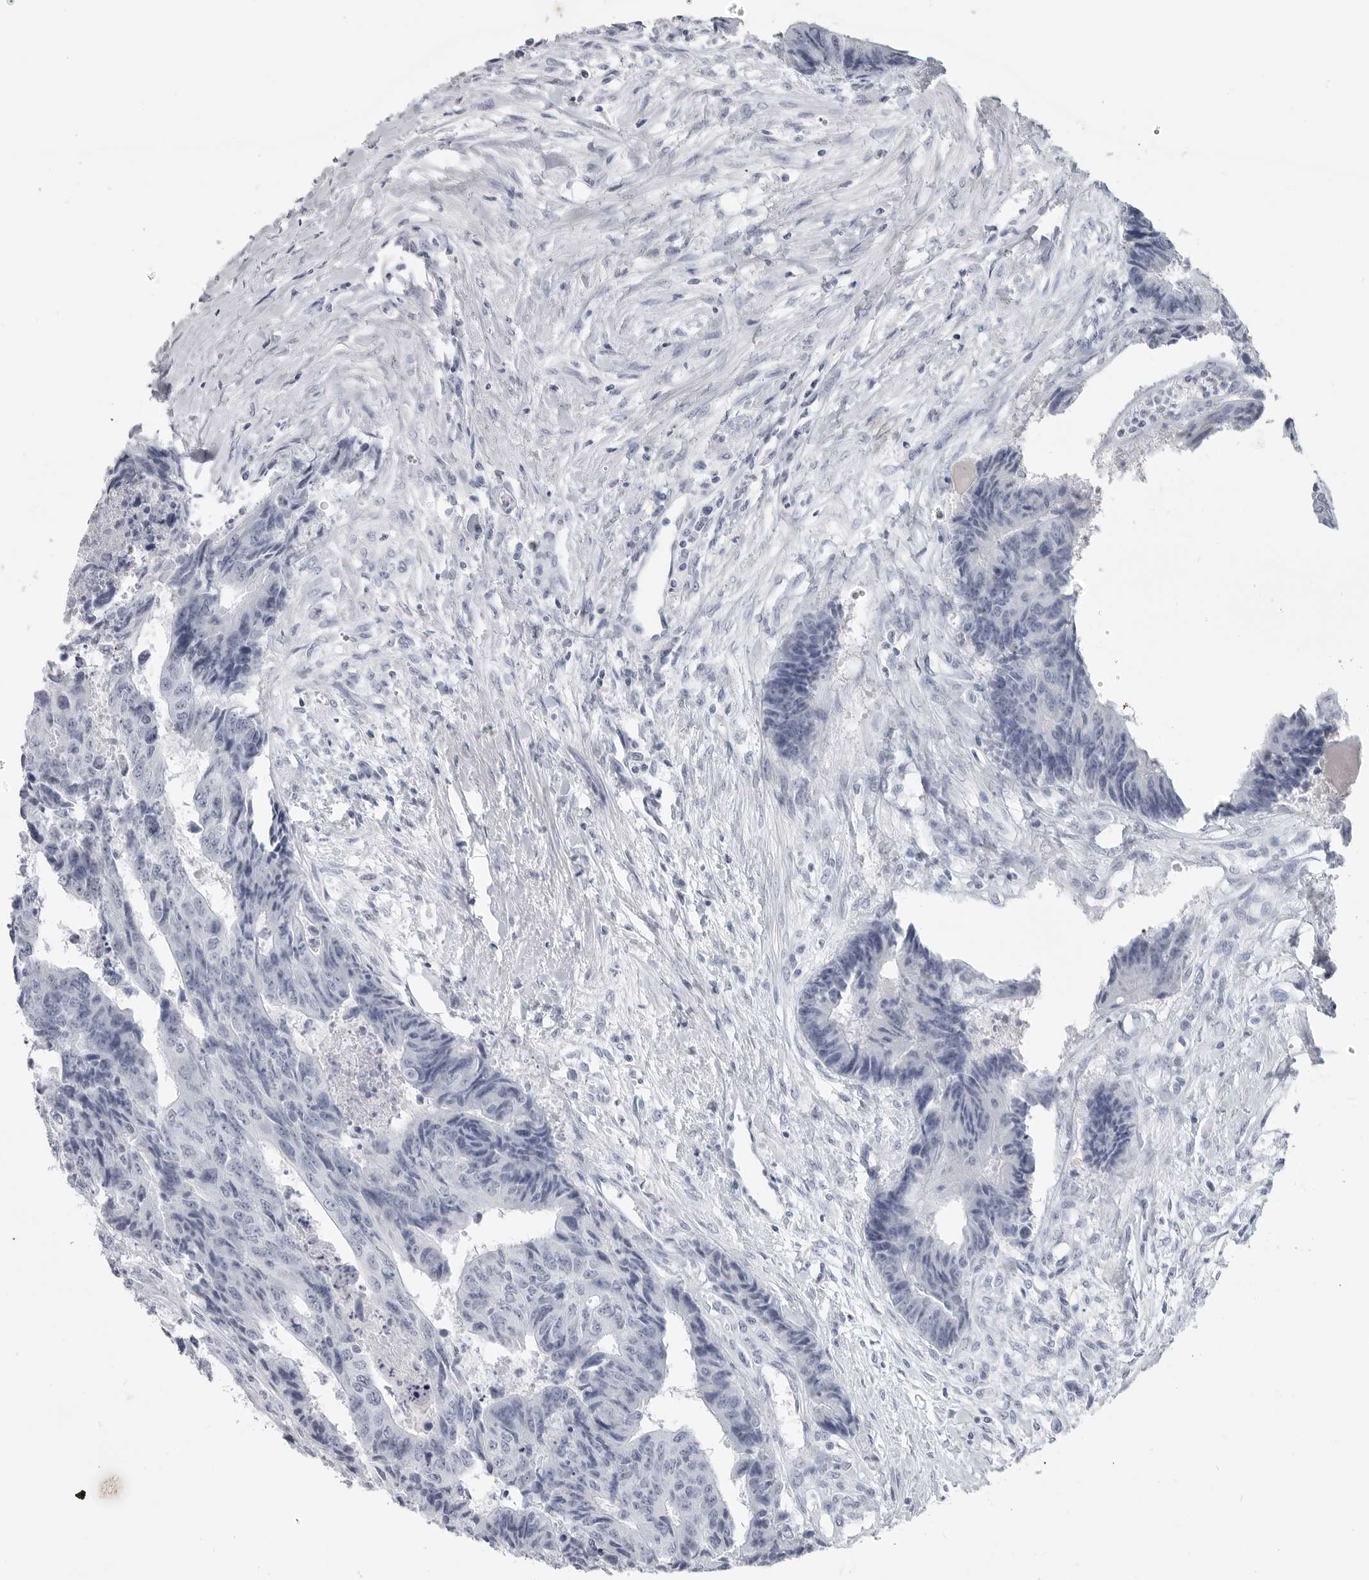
{"staining": {"intensity": "negative", "quantity": "none", "location": "none"}, "tissue": "colorectal cancer", "cell_type": "Tumor cells", "image_type": "cancer", "snomed": [{"axis": "morphology", "description": "Adenocarcinoma, NOS"}, {"axis": "topography", "description": "Rectum"}], "caption": "IHC of human colorectal cancer shows no staining in tumor cells.", "gene": "LY6D", "patient": {"sex": "male", "age": 84}}